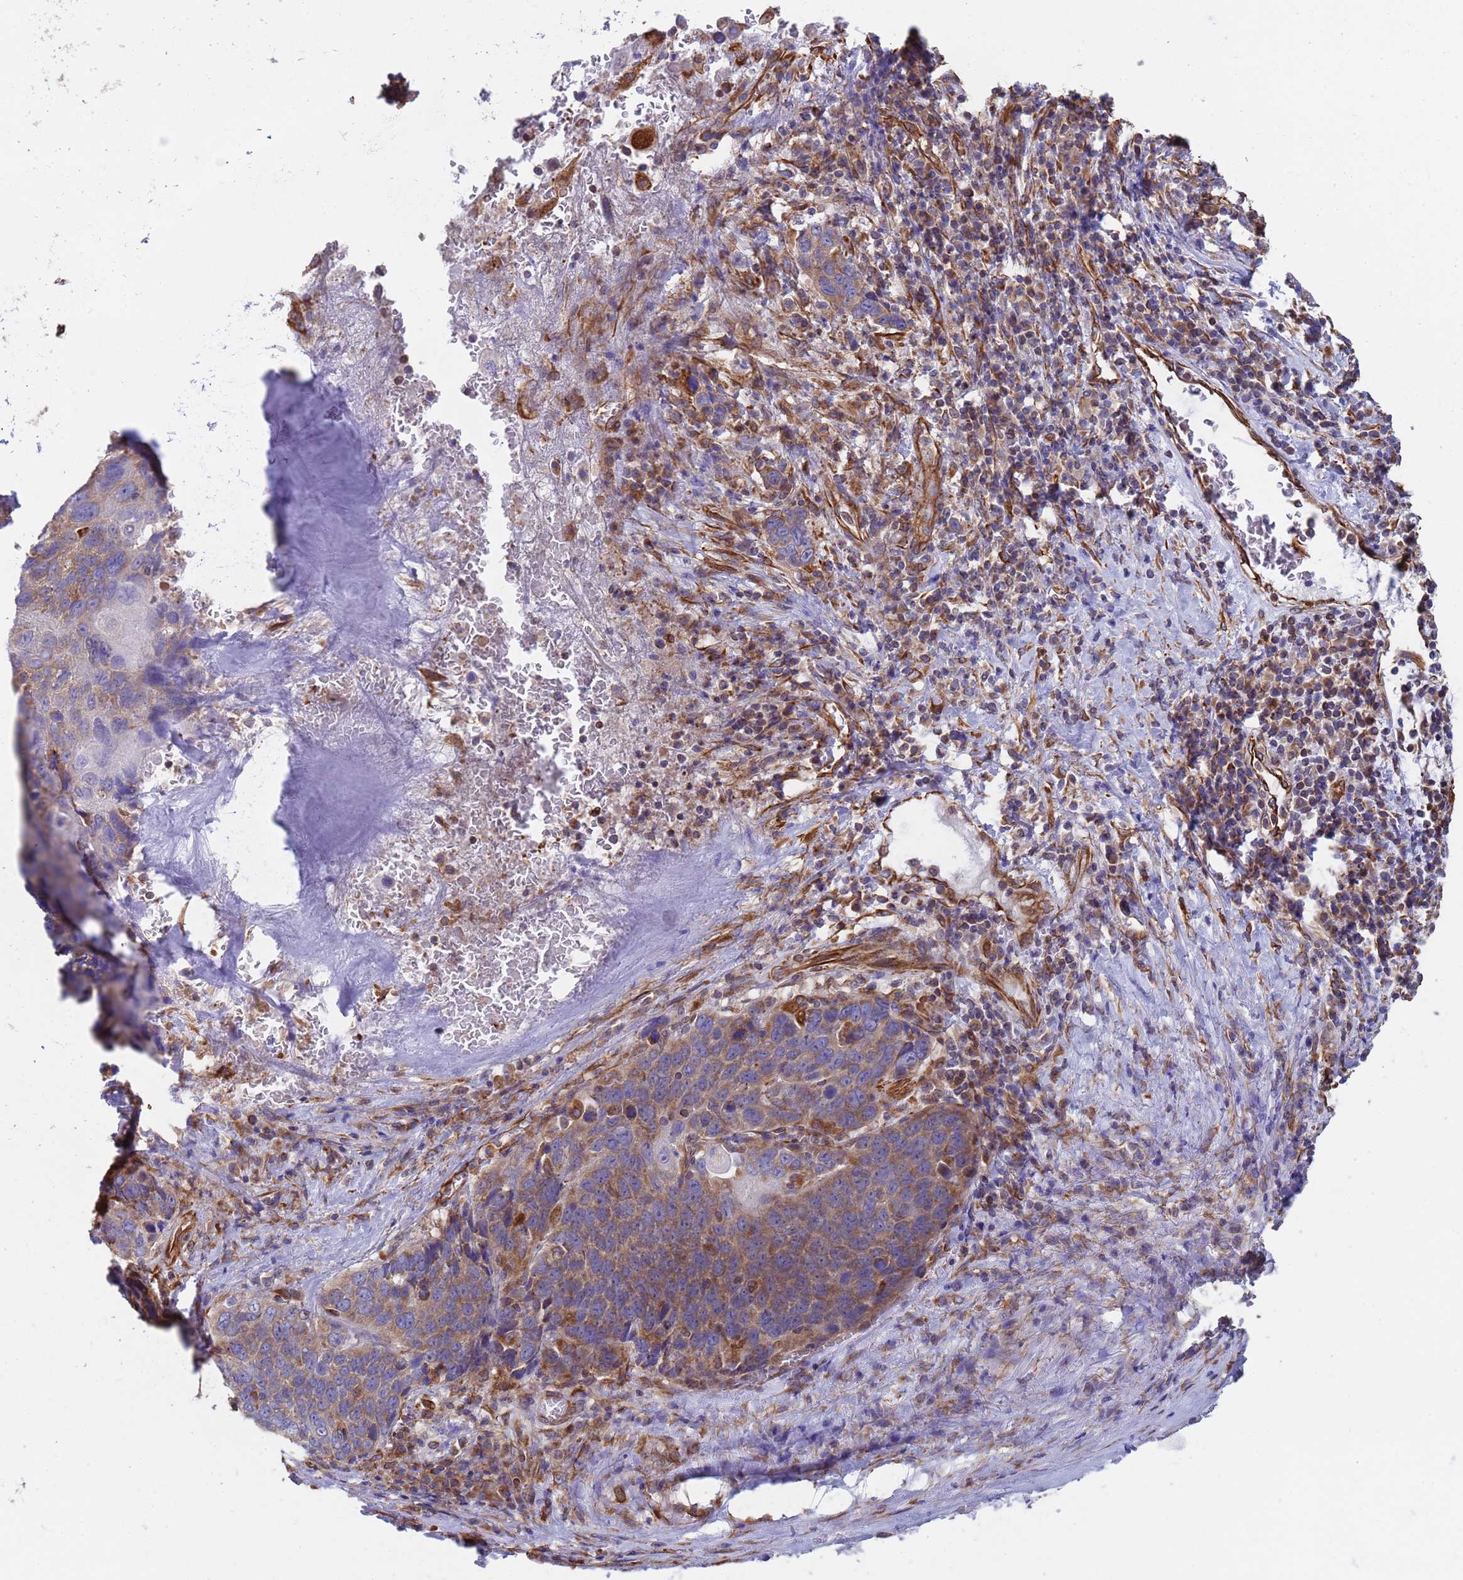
{"staining": {"intensity": "moderate", "quantity": "<25%", "location": "cytoplasmic/membranous"}, "tissue": "lung cancer", "cell_type": "Tumor cells", "image_type": "cancer", "snomed": [{"axis": "morphology", "description": "Squamous cell carcinoma, NOS"}, {"axis": "topography", "description": "Lung"}], "caption": "About <25% of tumor cells in squamous cell carcinoma (lung) exhibit moderate cytoplasmic/membranous protein positivity as visualized by brown immunohistochemical staining.", "gene": "NUDT12", "patient": {"sex": "male", "age": 66}}